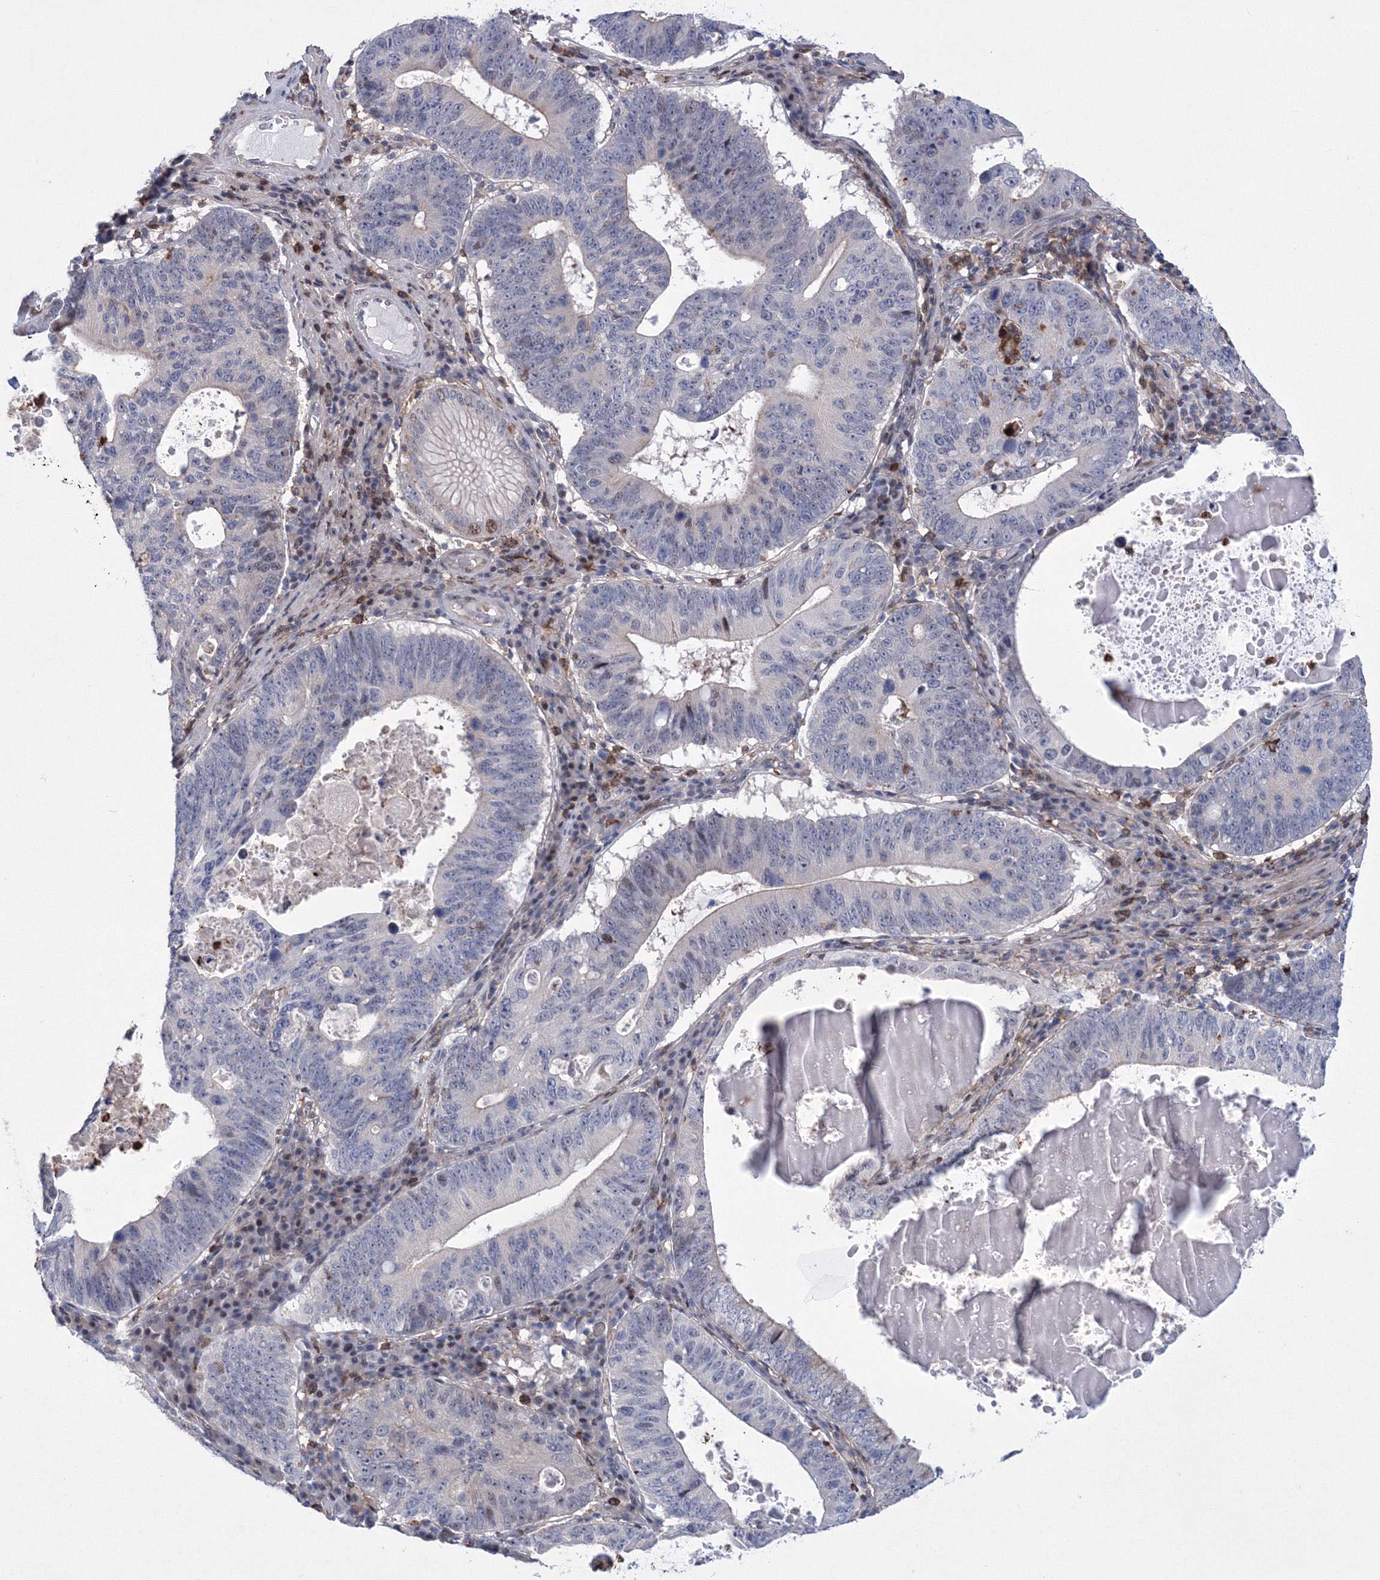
{"staining": {"intensity": "negative", "quantity": "none", "location": "none"}, "tissue": "stomach cancer", "cell_type": "Tumor cells", "image_type": "cancer", "snomed": [{"axis": "morphology", "description": "Adenocarcinoma, NOS"}, {"axis": "topography", "description": "Stomach"}], "caption": "Immunohistochemistry (IHC) micrograph of neoplastic tissue: human stomach cancer stained with DAB shows no significant protein staining in tumor cells.", "gene": "RNPEPL1", "patient": {"sex": "male", "age": 59}}